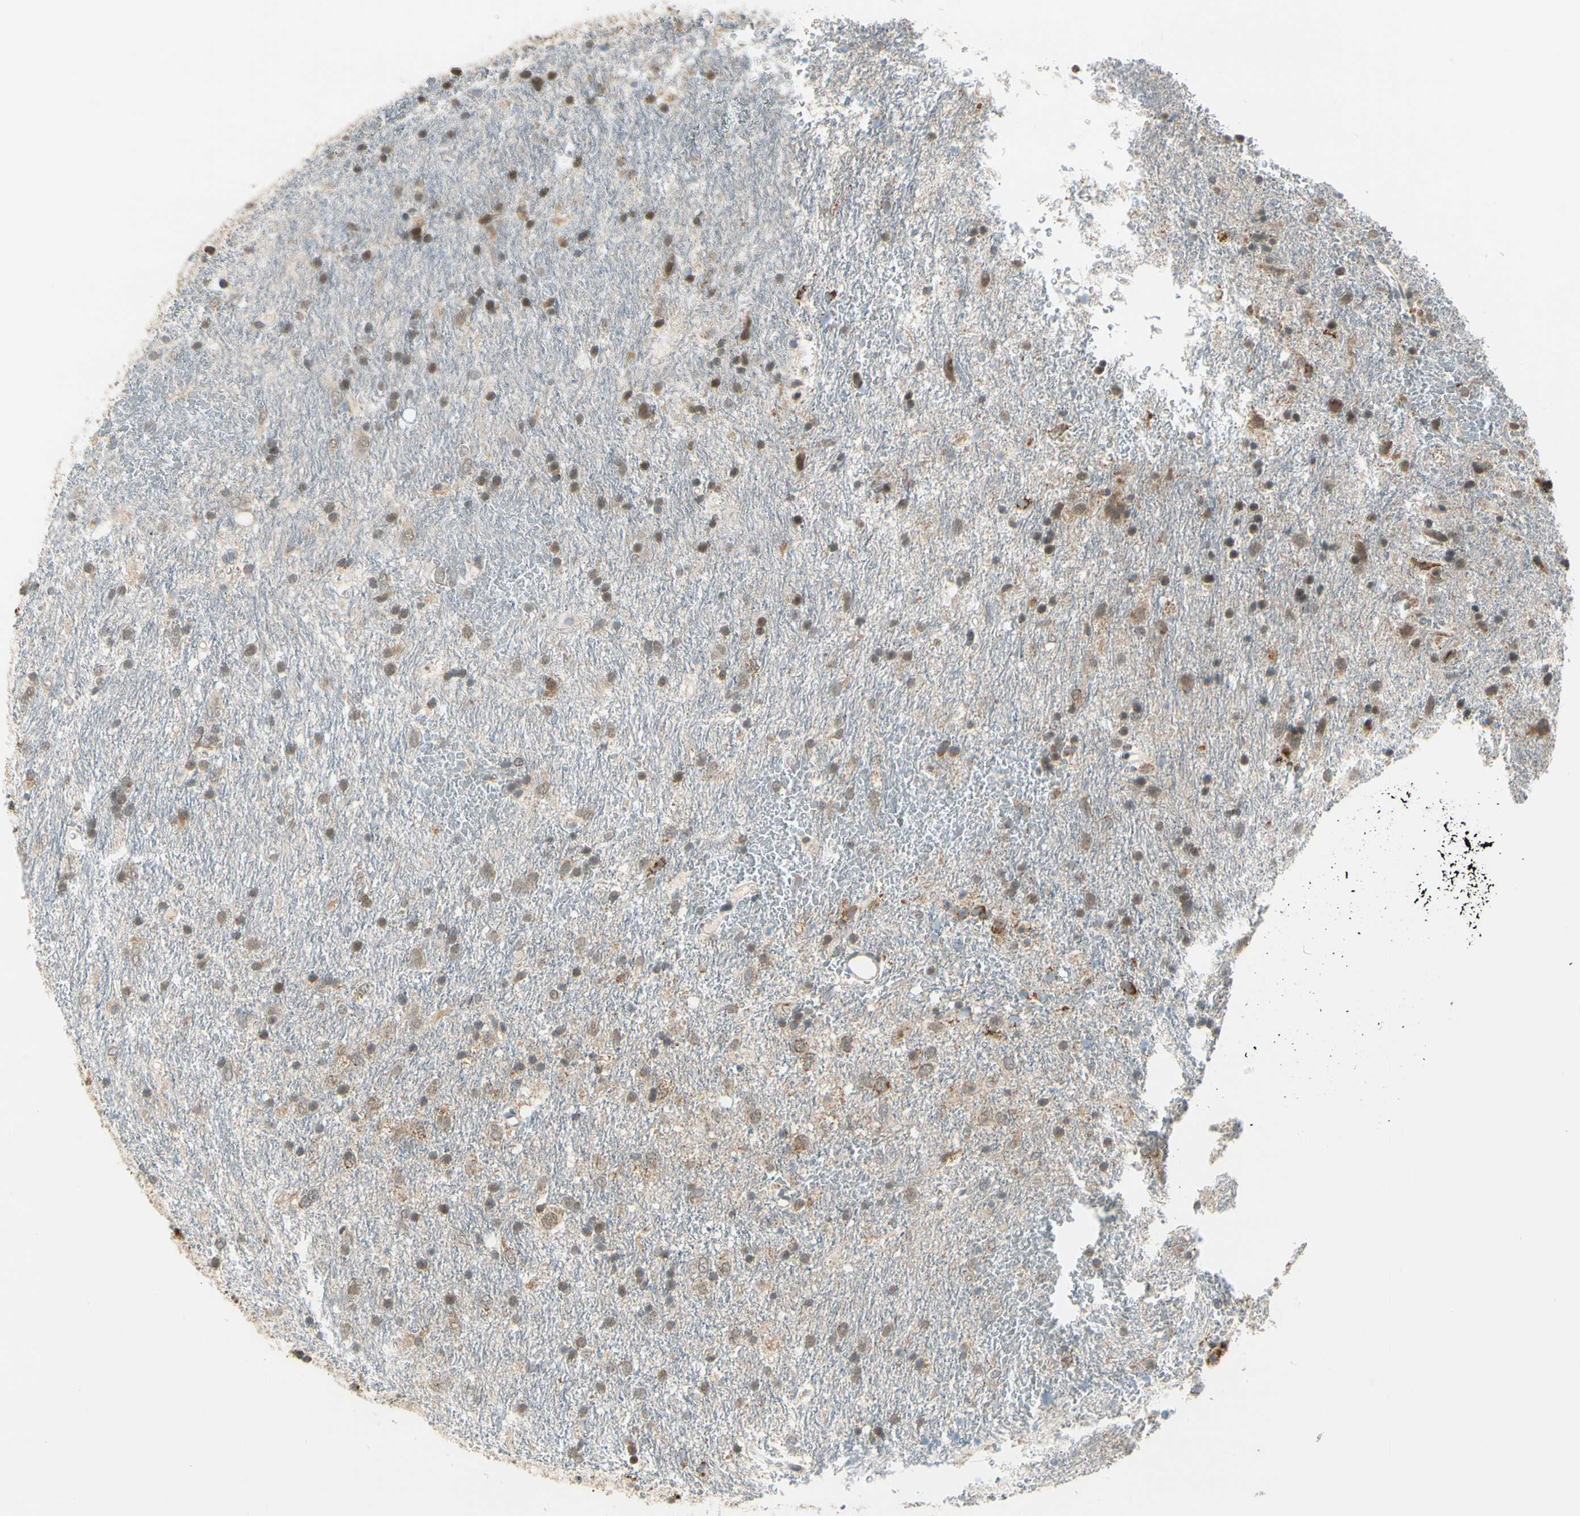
{"staining": {"intensity": "moderate", "quantity": ">75%", "location": "cytoplasmic/membranous"}, "tissue": "glioma", "cell_type": "Tumor cells", "image_type": "cancer", "snomed": [{"axis": "morphology", "description": "Glioma, malignant, Low grade"}, {"axis": "topography", "description": "Brain"}], "caption": "Tumor cells demonstrate medium levels of moderate cytoplasmic/membranous positivity in about >75% of cells in human glioma.", "gene": "KHDC4", "patient": {"sex": "male", "age": 77}}